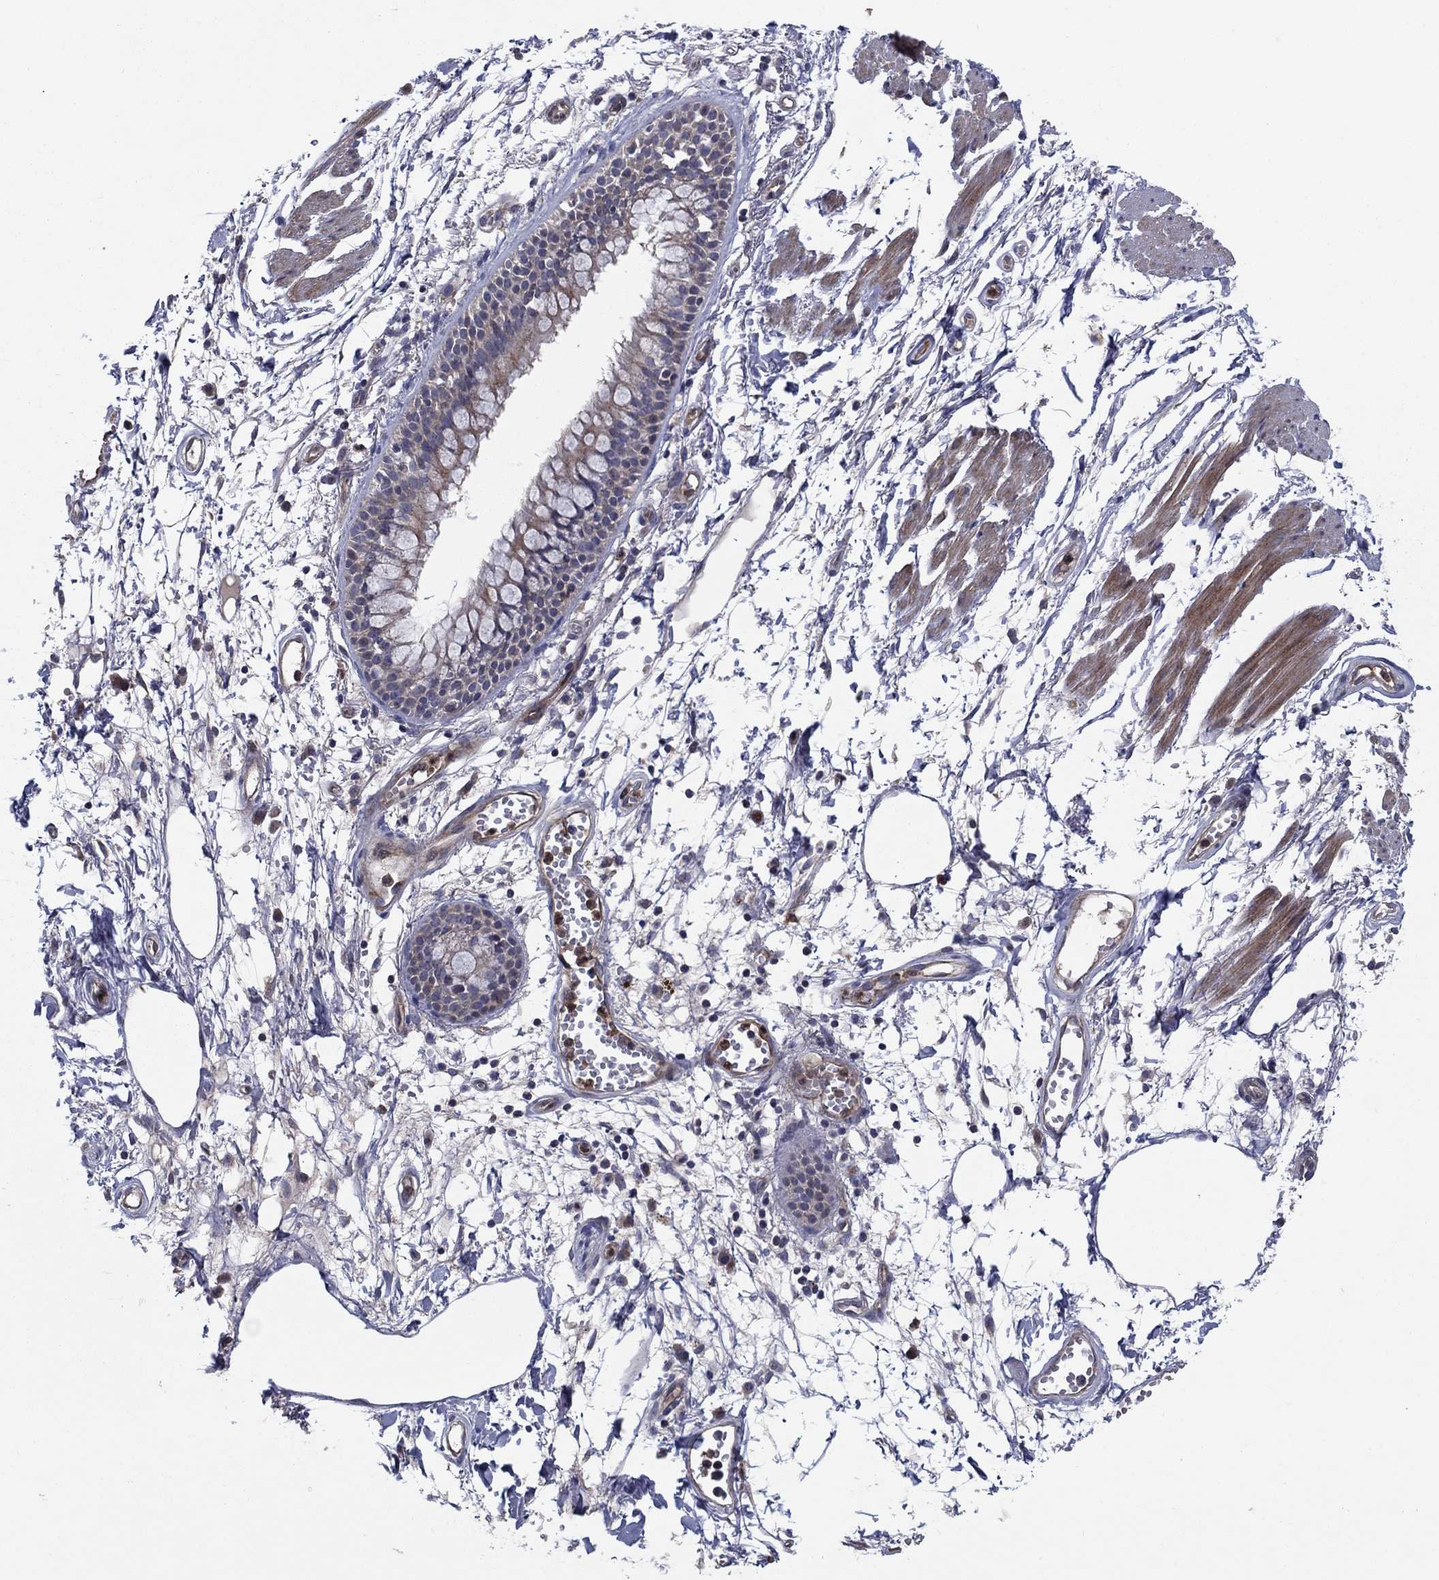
{"staining": {"intensity": "negative", "quantity": "none", "location": "none"}, "tissue": "adipose tissue", "cell_type": "Adipocytes", "image_type": "normal", "snomed": [{"axis": "morphology", "description": "Normal tissue, NOS"}, {"axis": "morphology", "description": "Squamous cell carcinoma, NOS"}, {"axis": "topography", "description": "Cartilage tissue"}, {"axis": "topography", "description": "Lung"}], "caption": "Adipocytes are negative for brown protein staining in normal adipose tissue. (IHC, brightfield microscopy, high magnification).", "gene": "MSRB1", "patient": {"sex": "male", "age": 66}}